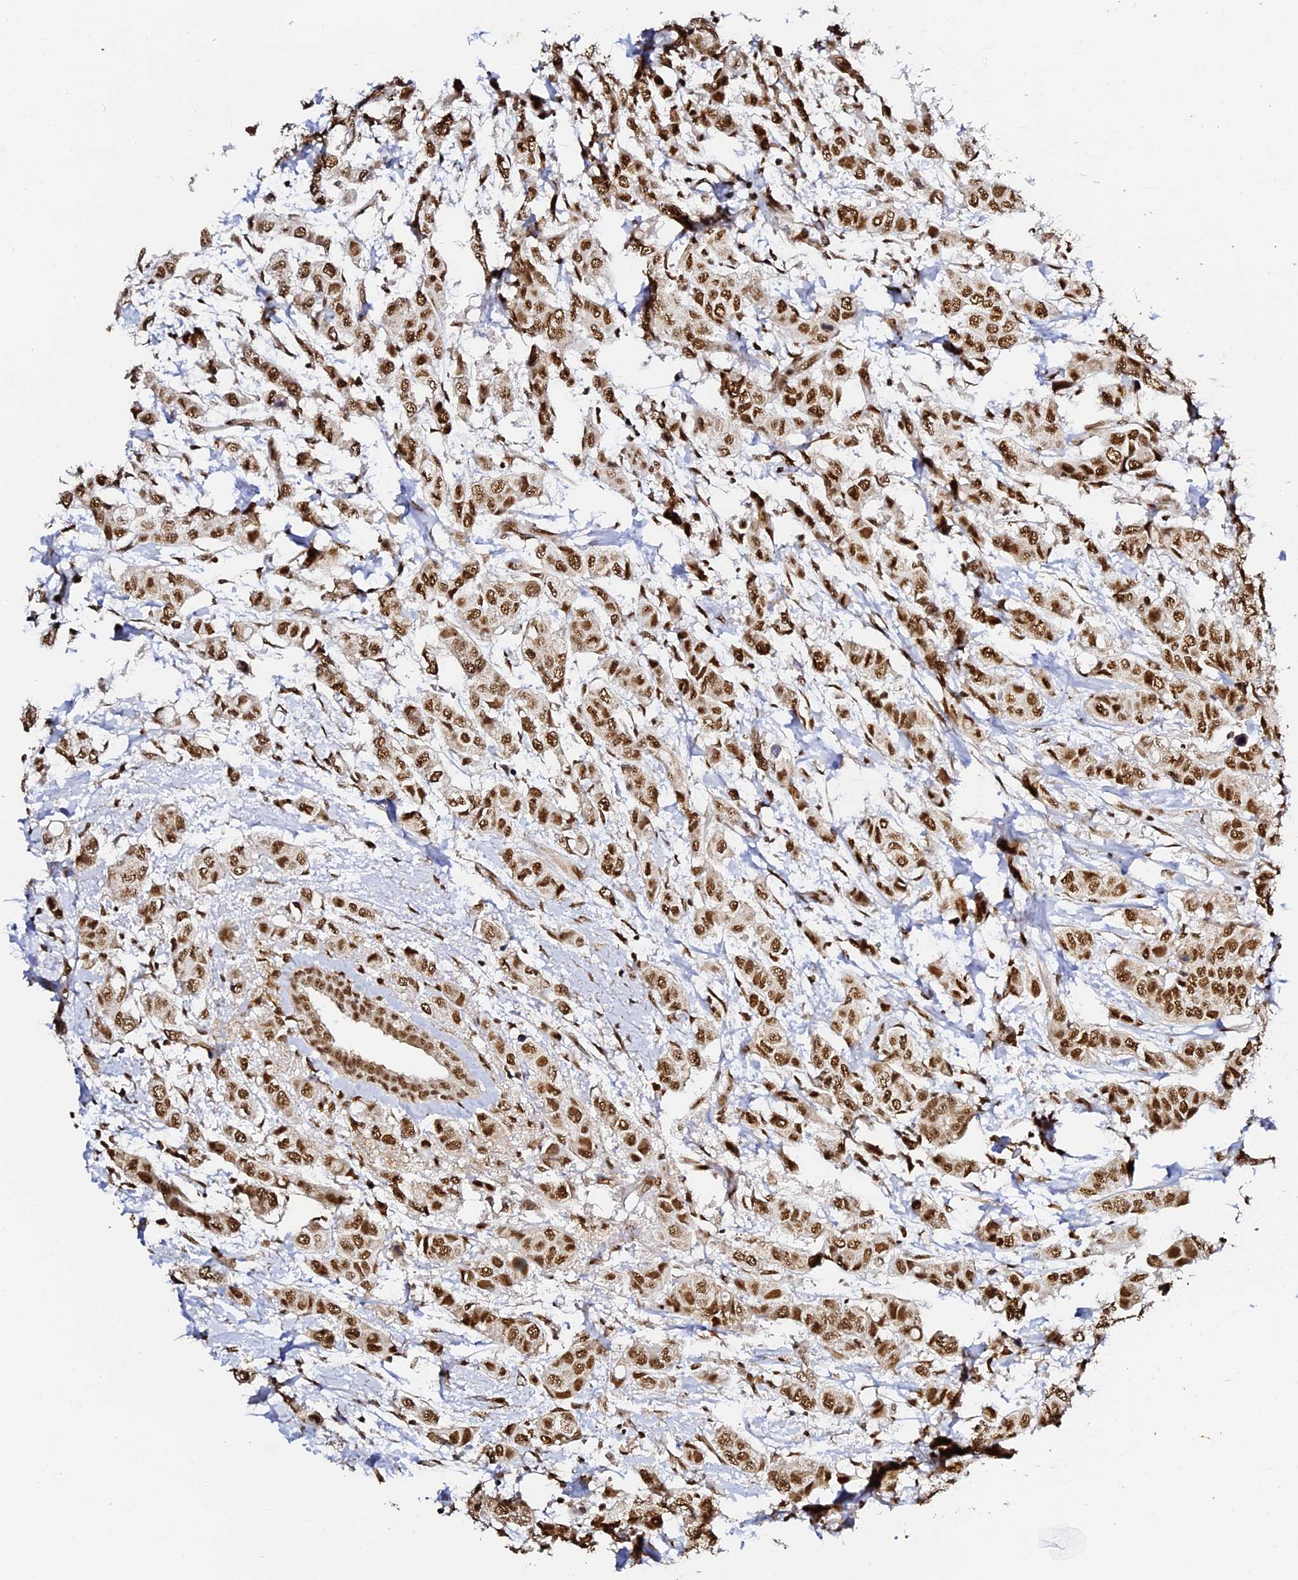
{"staining": {"intensity": "moderate", "quantity": ">75%", "location": "nuclear"}, "tissue": "breast cancer", "cell_type": "Tumor cells", "image_type": "cancer", "snomed": [{"axis": "morphology", "description": "Lobular carcinoma"}, {"axis": "topography", "description": "Breast"}], "caption": "Protein staining of breast lobular carcinoma tissue reveals moderate nuclear staining in about >75% of tumor cells.", "gene": "MCRS1", "patient": {"sex": "female", "age": 51}}